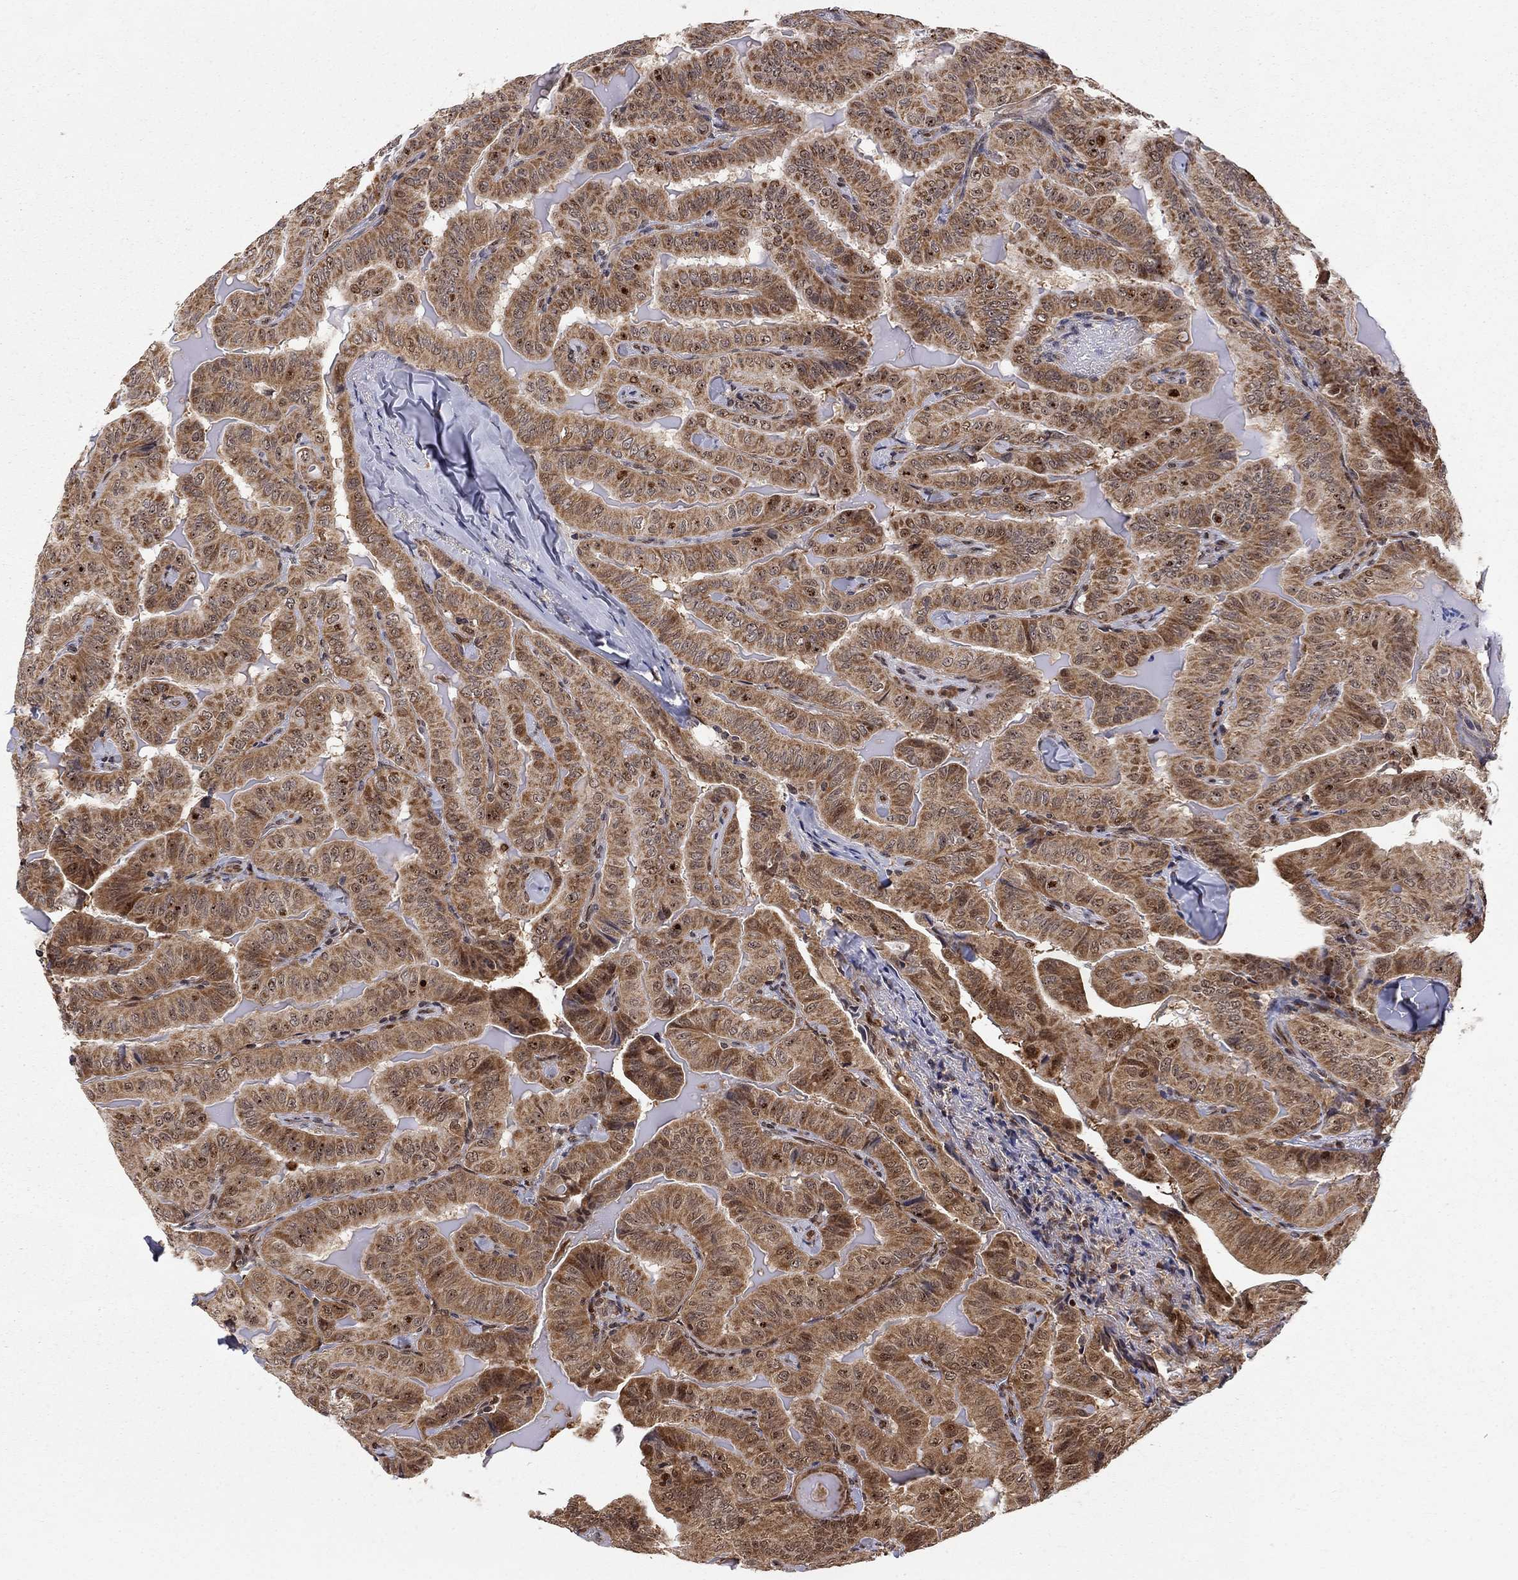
{"staining": {"intensity": "moderate", "quantity": ">75%", "location": "cytoplasmic/membranous"}, "tissue": "thyroid cancer", "cell_type": "Tumor cells", "image_type": "cancer", "snomed": [{"axis": "morphology", "description": "Papillary adenocarcinoma, NOS"}, {"axis": "topography", "description": "Thyroid gland"}], "caption": "Immunohistochemistry micrograph of human thyroid papillary adenocarcinoma stained for a protein (brown), which demonstrates medium levels of moderate cytoplasmic/membranous staining in approximately >75% of tumor cells.", "gene": "ELOB", "patient": {"sex": "female", "age": 68}}